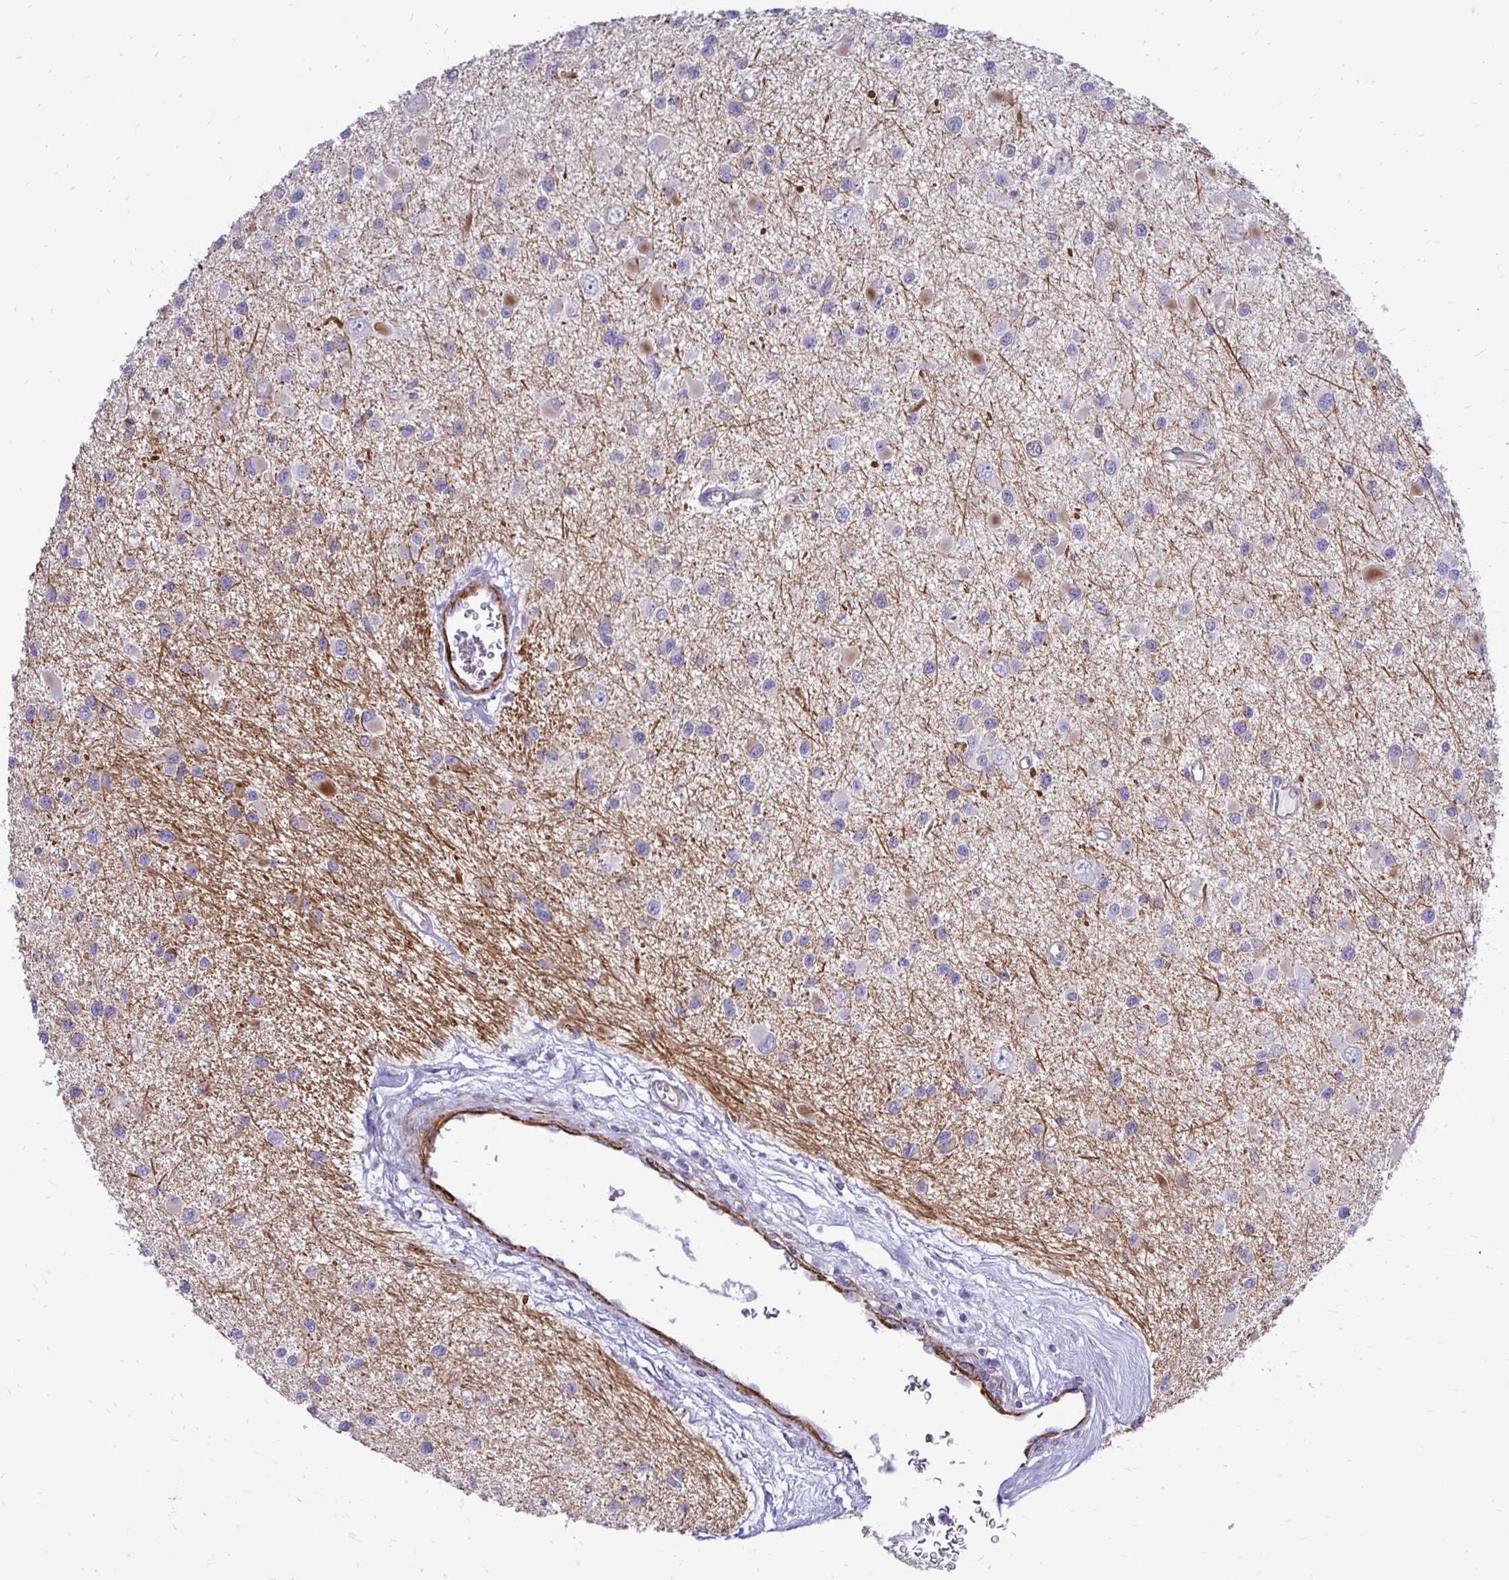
{"staining": {"intensity": "negative", "quantity": "none", "location": "none"}, "tissue": "glioma", "cell_type": "Tumor cells", "image_type": "cancer", "snomed": [{"axis": "morphology", "description": "Glioma, malignant, High grade"}, {"axis": "topography", "description": "Brain"}], "caption": "Micrograph shows no significant protein expression in tumor cells of glioma.", "gene": "CTPS1", "patient": {"sex": "male", "age": 54}}